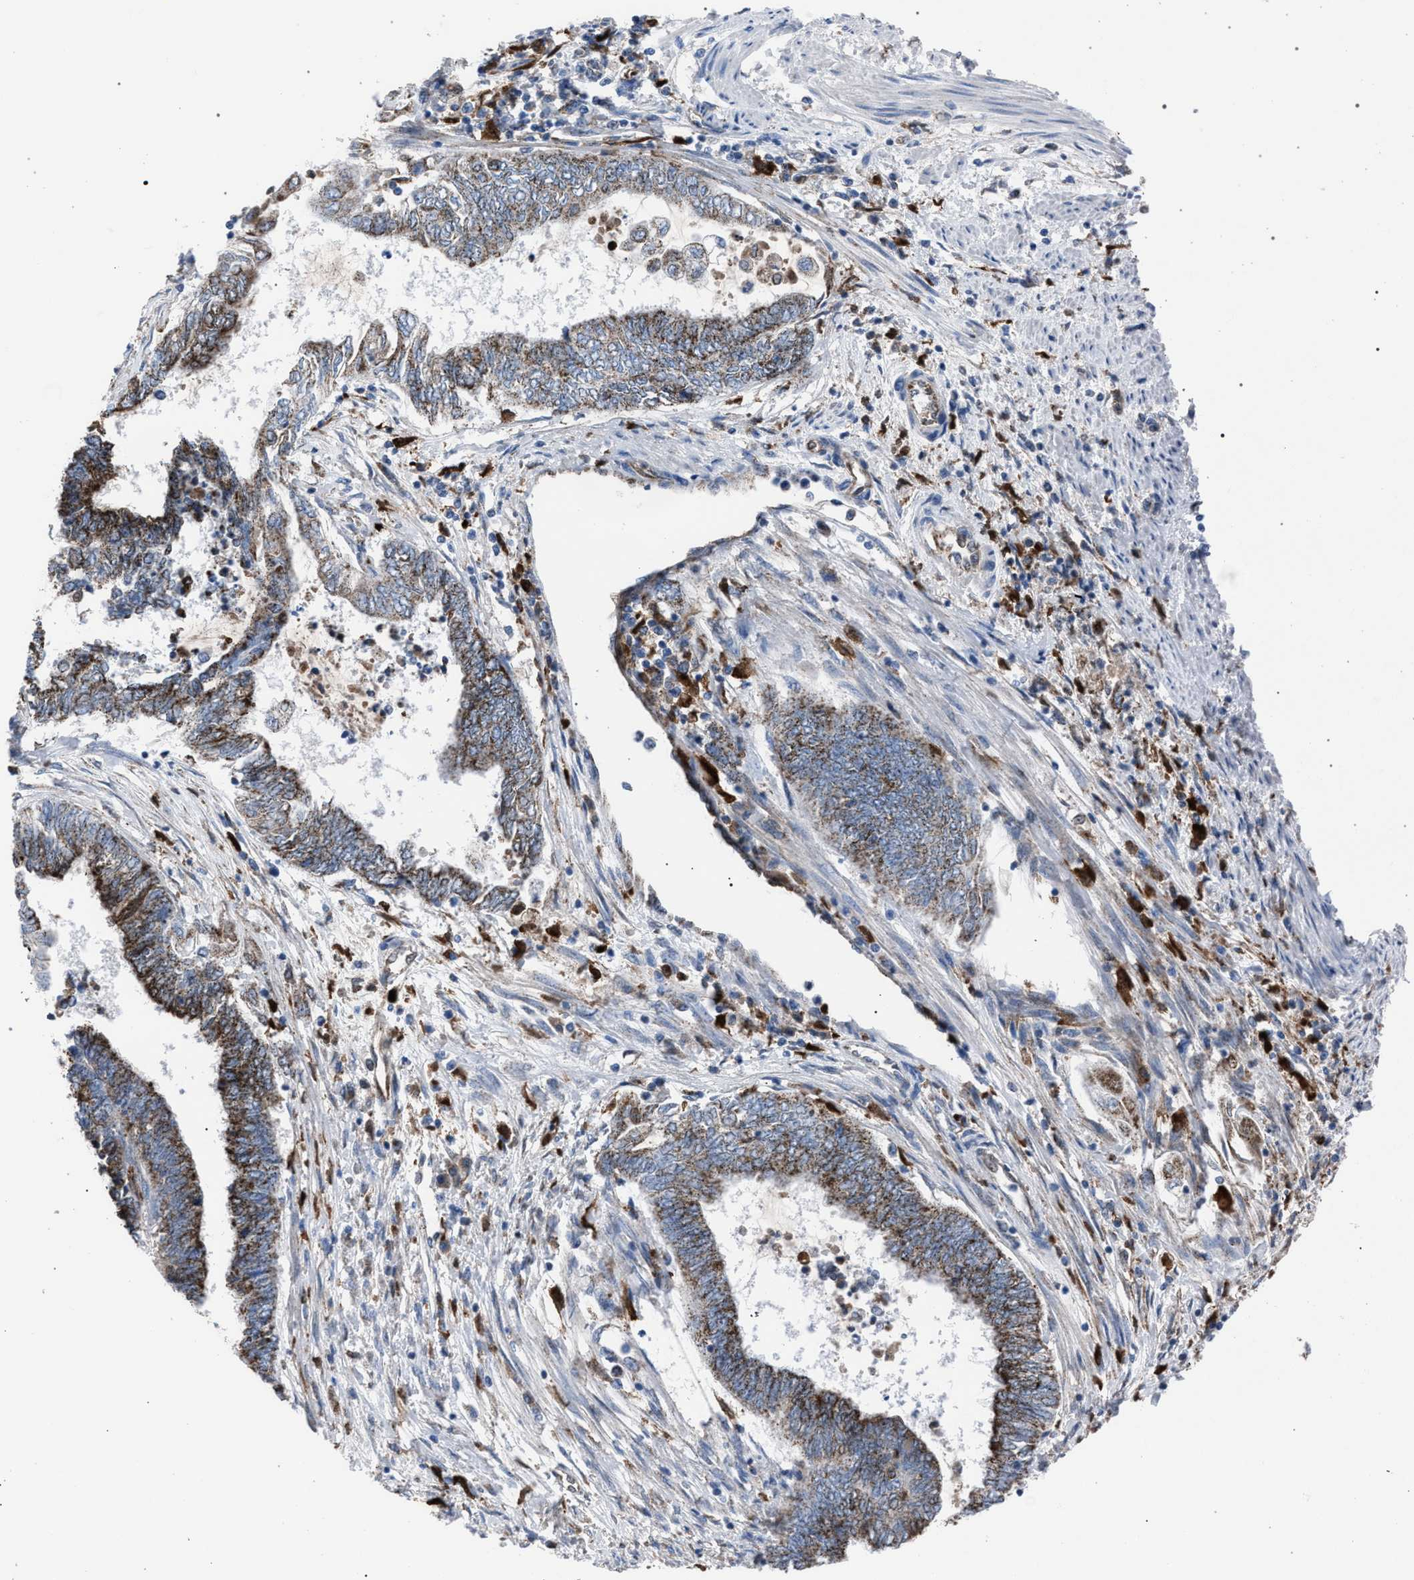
{"staining": {"intensity": "strong", "quantity": ">75%", "location": "cytoplasmic/membranous"}, "tissue": "endometrial cancer", "cell_type": "Tumor cells", "image_type": "cancer", "snomed": [{"axis": "morphology", "description": "Adenocarcinoma, NOS"}, {"axis": "topography", "description": "Uterus"}, {"axis": "topography", "description": "Endometrium"}], "caption": "This is an image of immunohistochemistry staining of endometrial cancer (adenocarcinoma), which shows strong staining in the cytoplasmic/membranous of tumor cells.", "gene": "HSD17B4", "patient": {"sex": "female", "age": 70}}